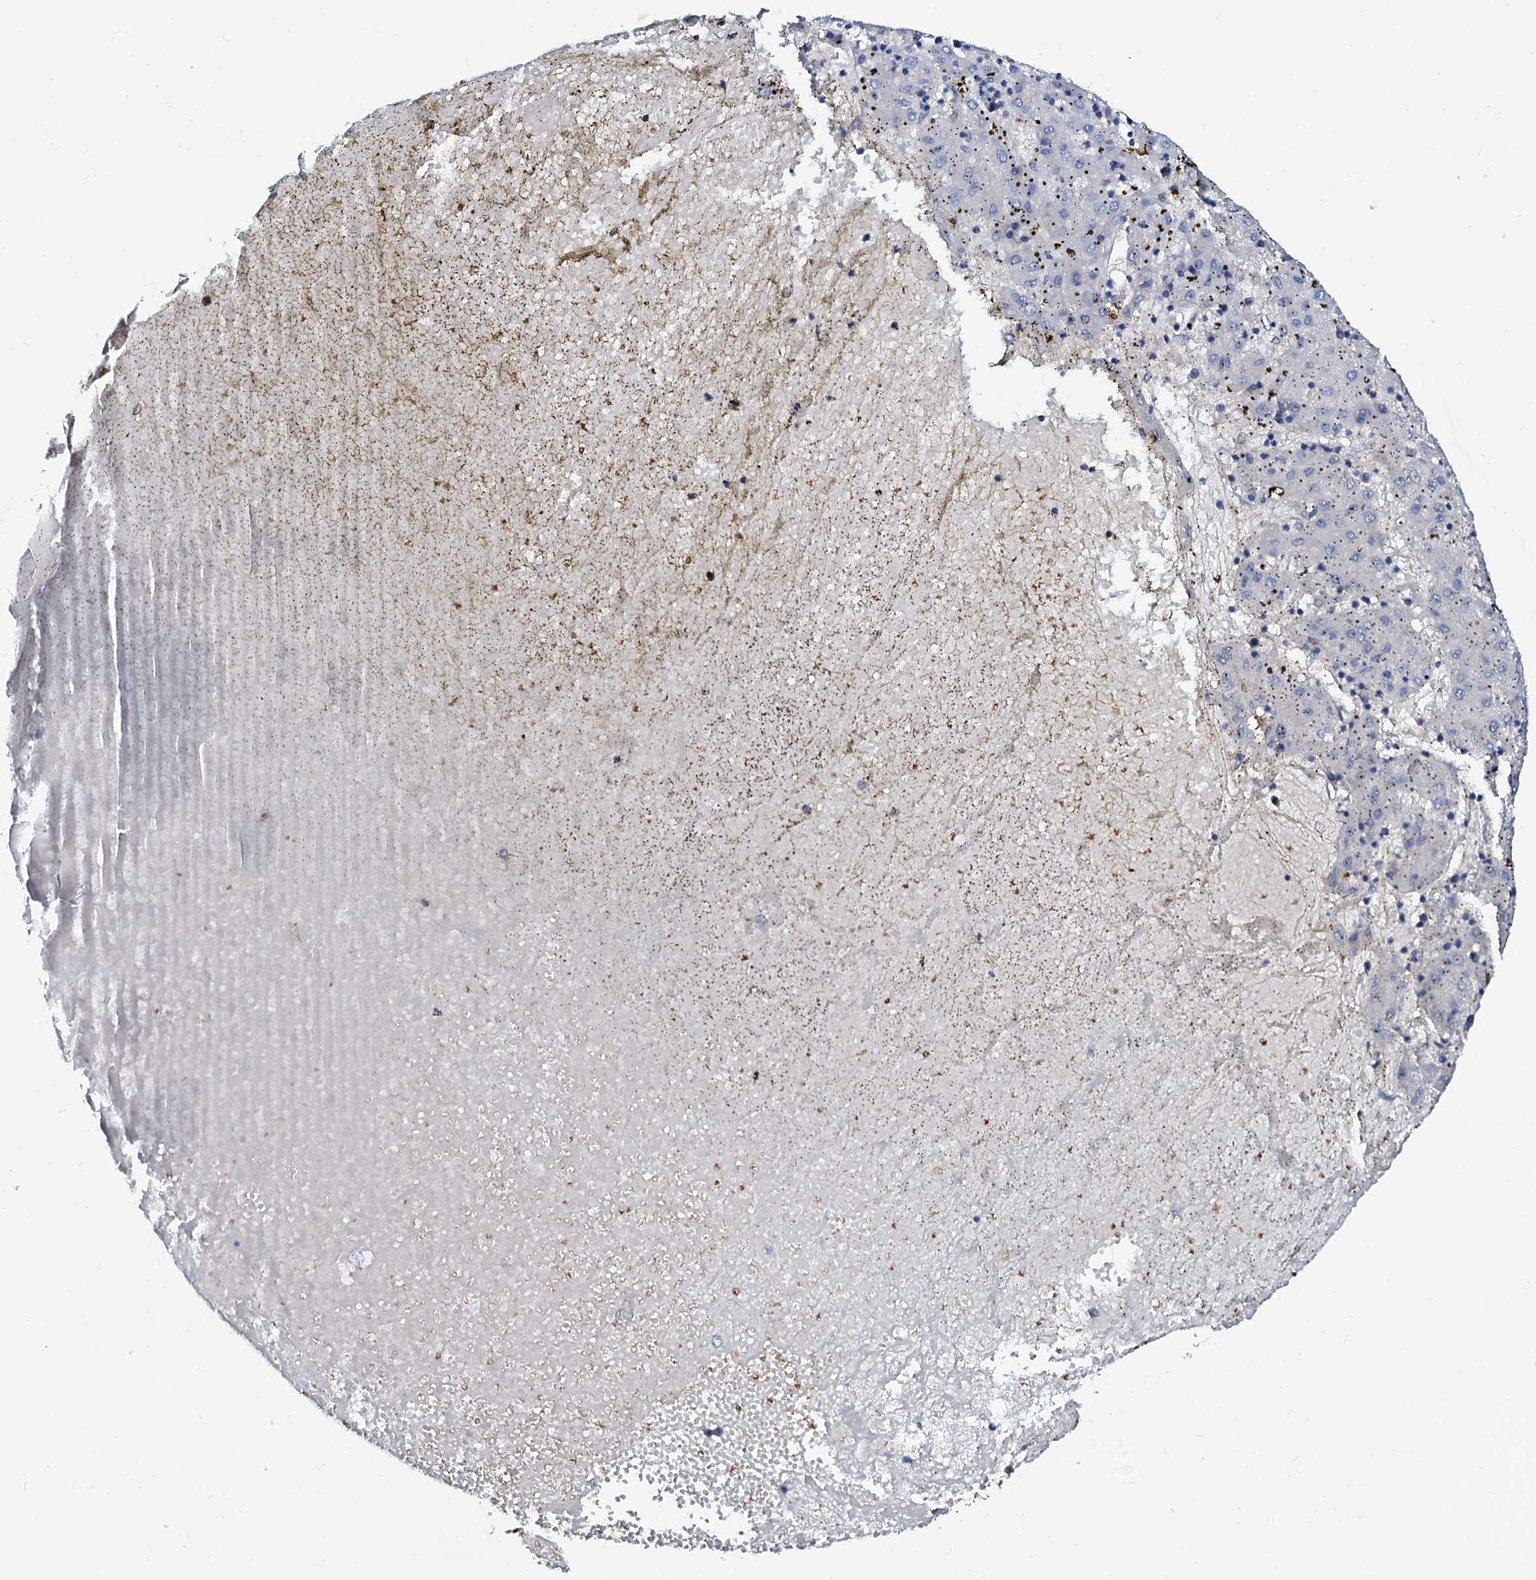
{"staining": {"intensity": "negative", "quantity": "none", "location": "none"}, "tissue": "liver cancer", "cell_type": "Tumor cells", "image_type": "cancer", "snomed": [{"axis": "morphology", "description": "Carcinoma, Hepatocellular, NOS"}, {"axis": "topography", "description": "Liver"}], "caption": "IHC photomicrograph of neoplastic tissue: human hepatocellular carcinoma (liver) stained with DAB (3,3'-diaminobenzidine) demonstrates no significant protein staining in tumor cells.", "gene": "CSKMT", "patient": {"sex": "male", "age": 72}}